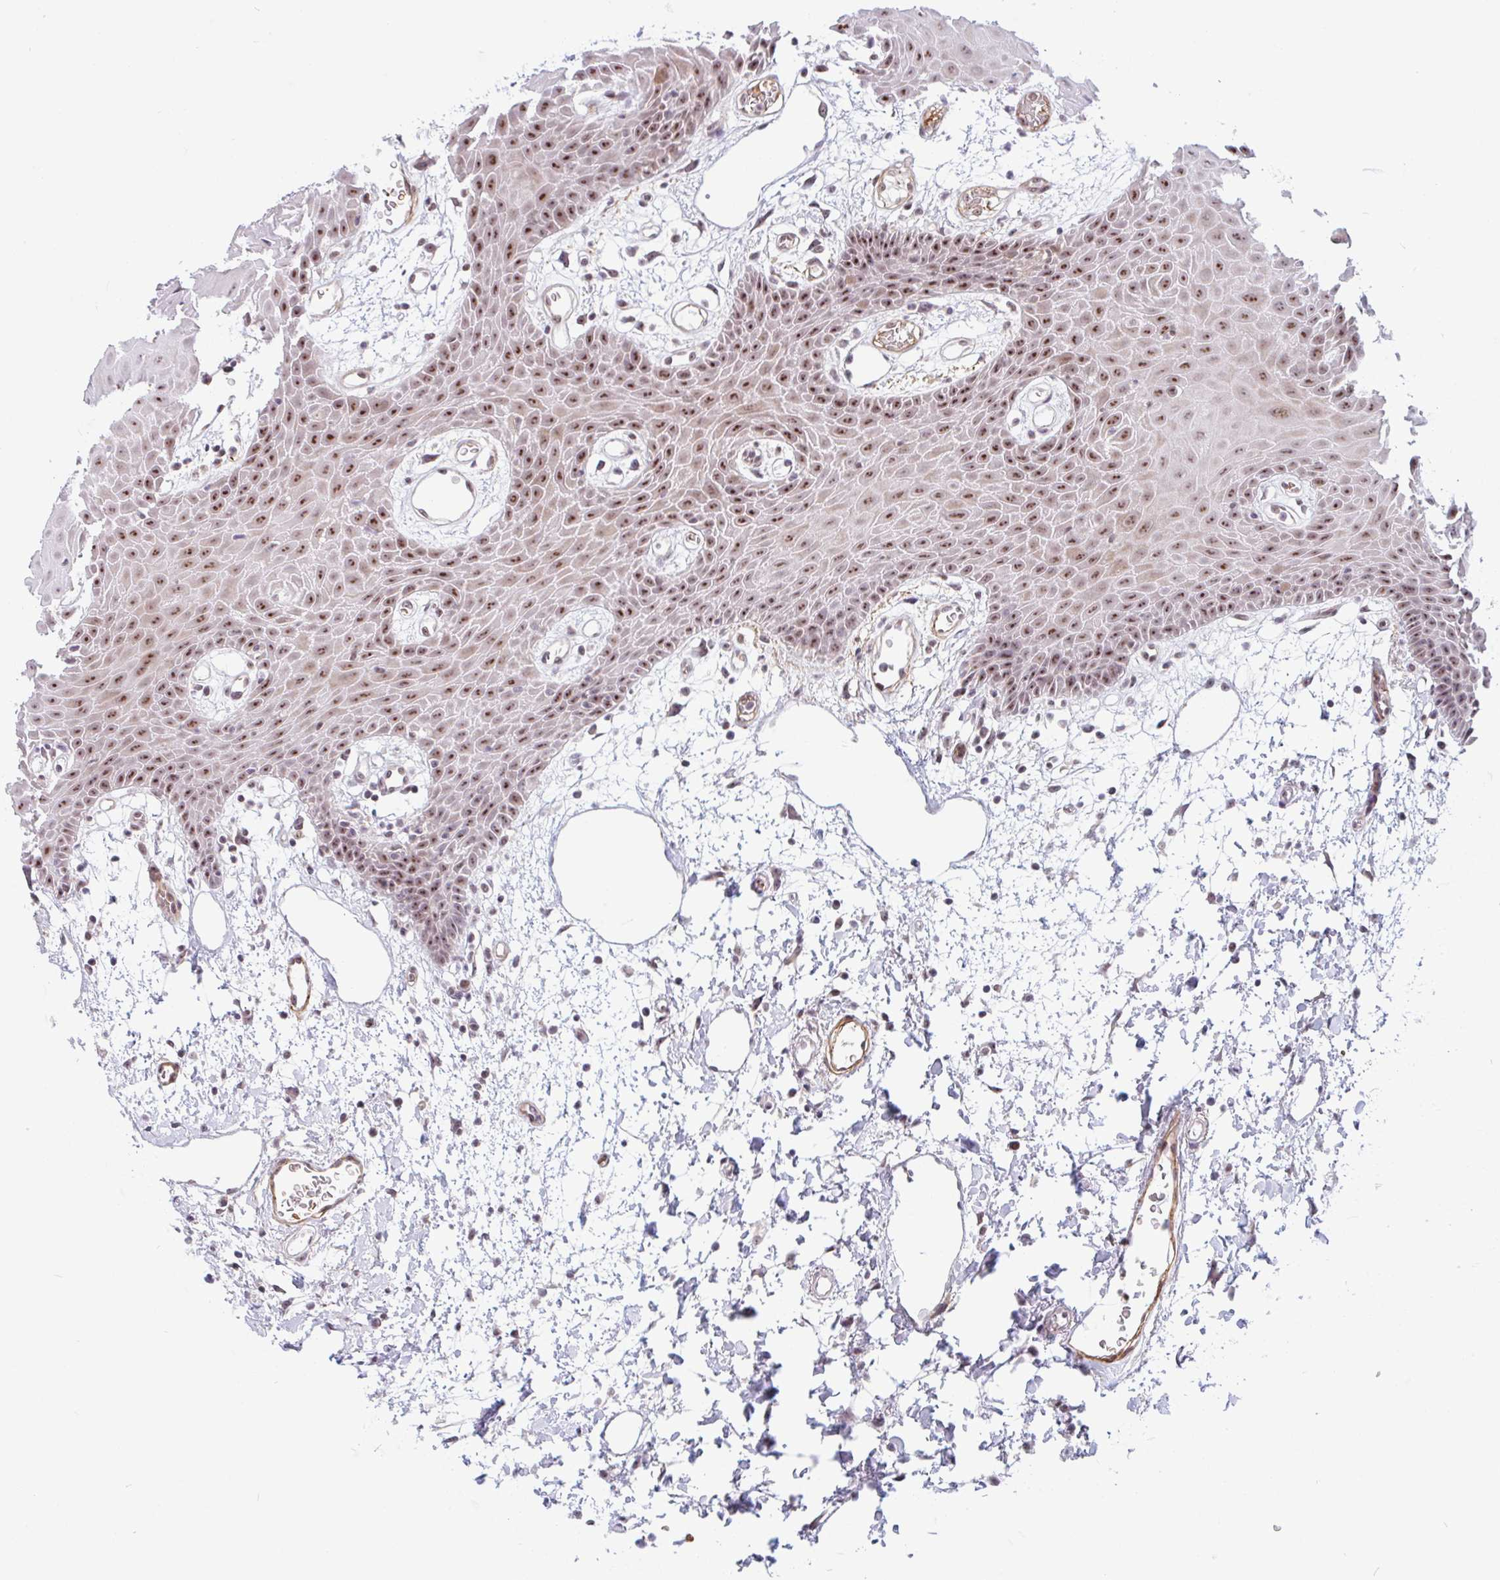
{"staining": {"intensity": "moderate", "quantity": ">75%", "location": "nuclear"}, "tissue": "oral mucosa", "cell_type": "Squamous epithelial cells", "image_type": "normal", "snomed": [{"axis": "morphology", "description": "Normal tissue, NOS"}, {"axis": "topography", "description": "Oral tissue"}], "caption": "Protein staining displays moderate nuclear positivity in approximately >75% of squamous epithelial cells in benign oral mucosa.", "gene": "TMEM119", "patient": {"sex": "female", "age": 59}}